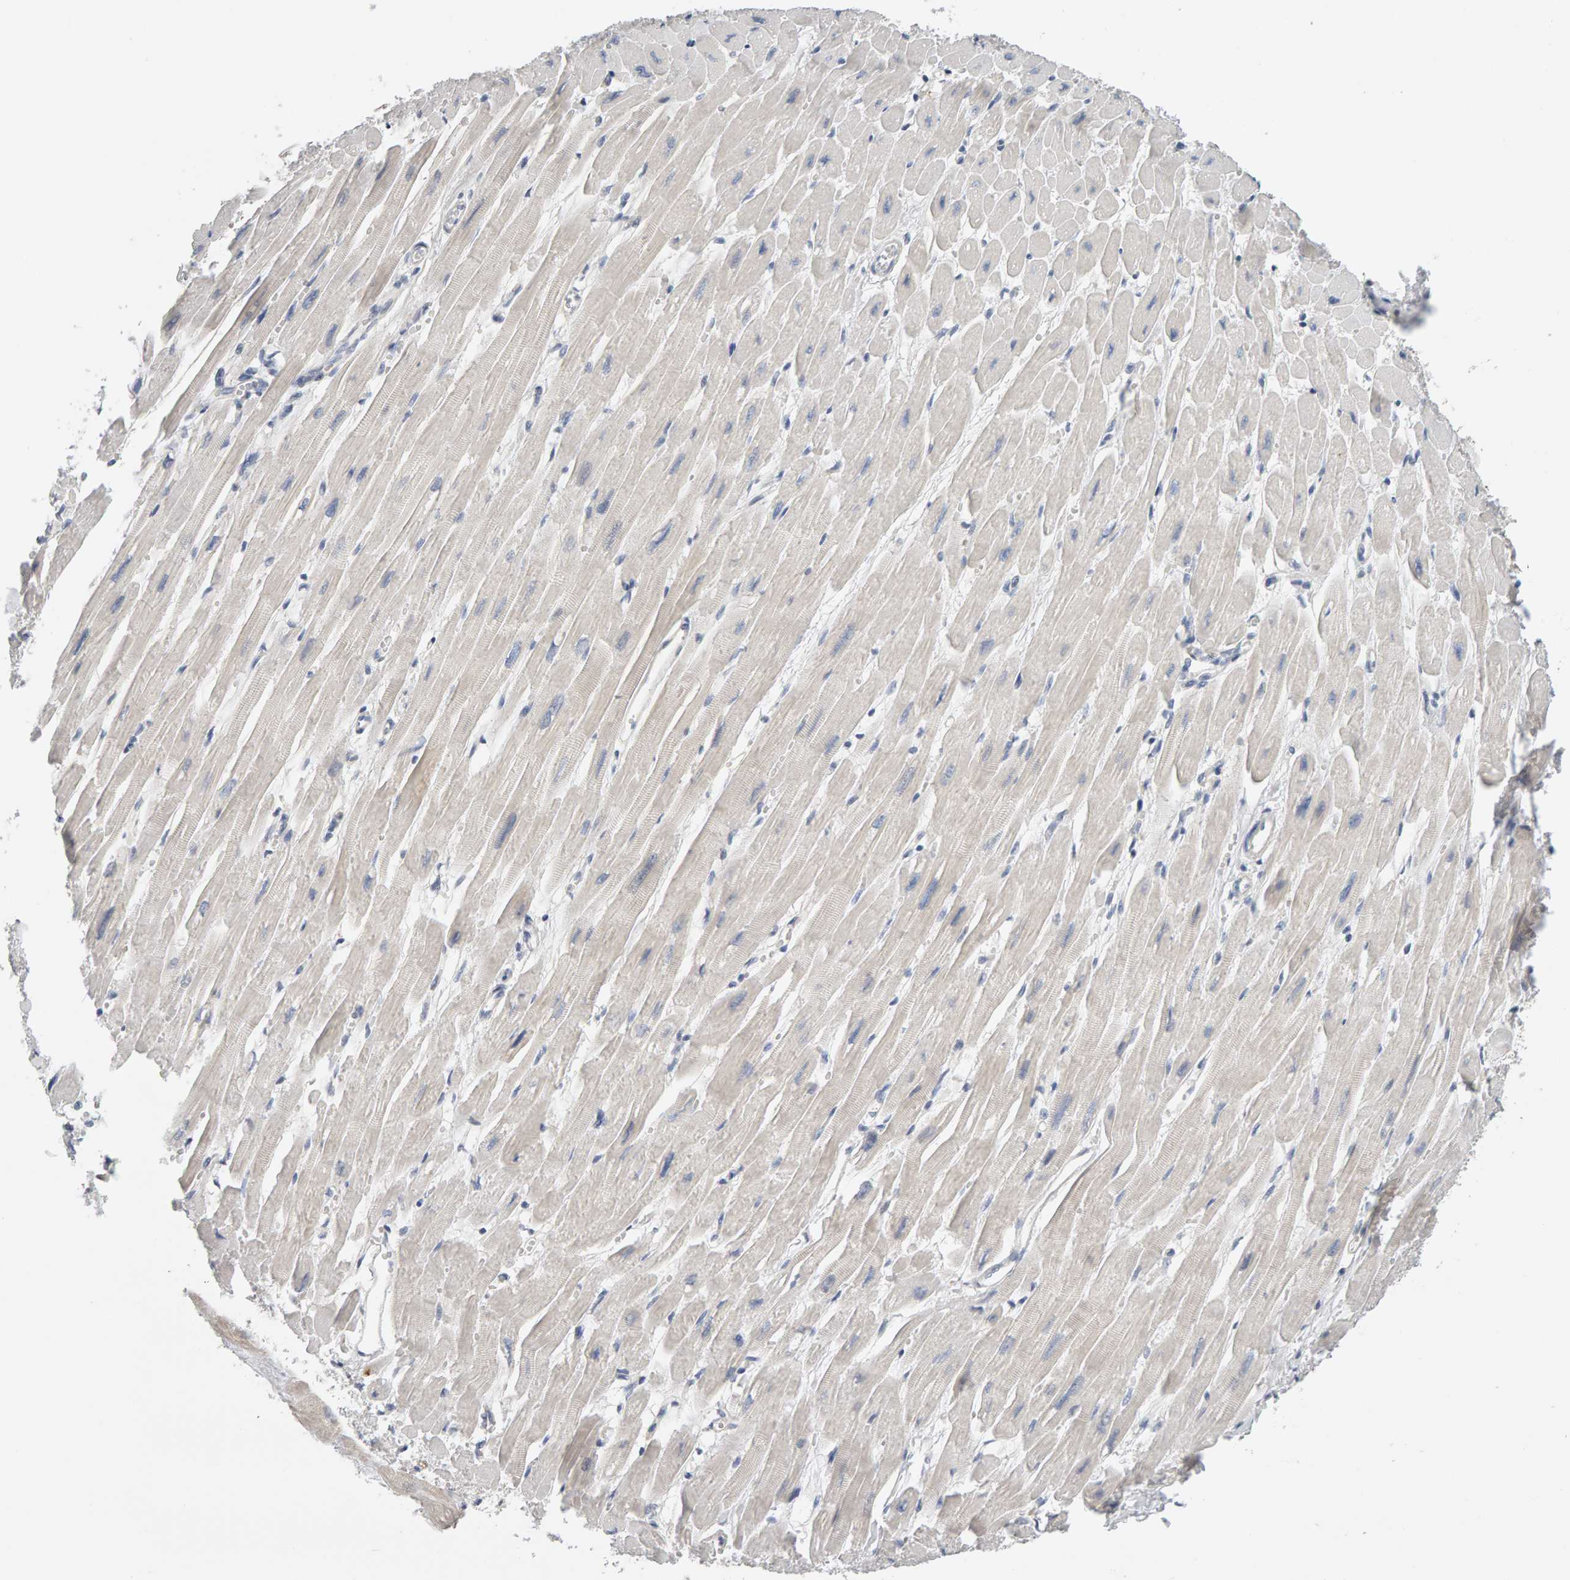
{"staining": {"intensity": "negative", "quantity": "none", "location": "none"}, "tissue": "heart muscle", "cell_type": "Cardiomyocytes", "image_type": "normal", "snomed": [{"axis": "morphology", "description": "Normal tissue, NOS"}, {"axis": "topography", "description": "Heart"}], "caption": "Heart muscle stained for a protein using immunohistochemistry displays no positivity cardiomyocytes.", "gene": "GFUS", "patient": {"sex": "male", "age": 49}}